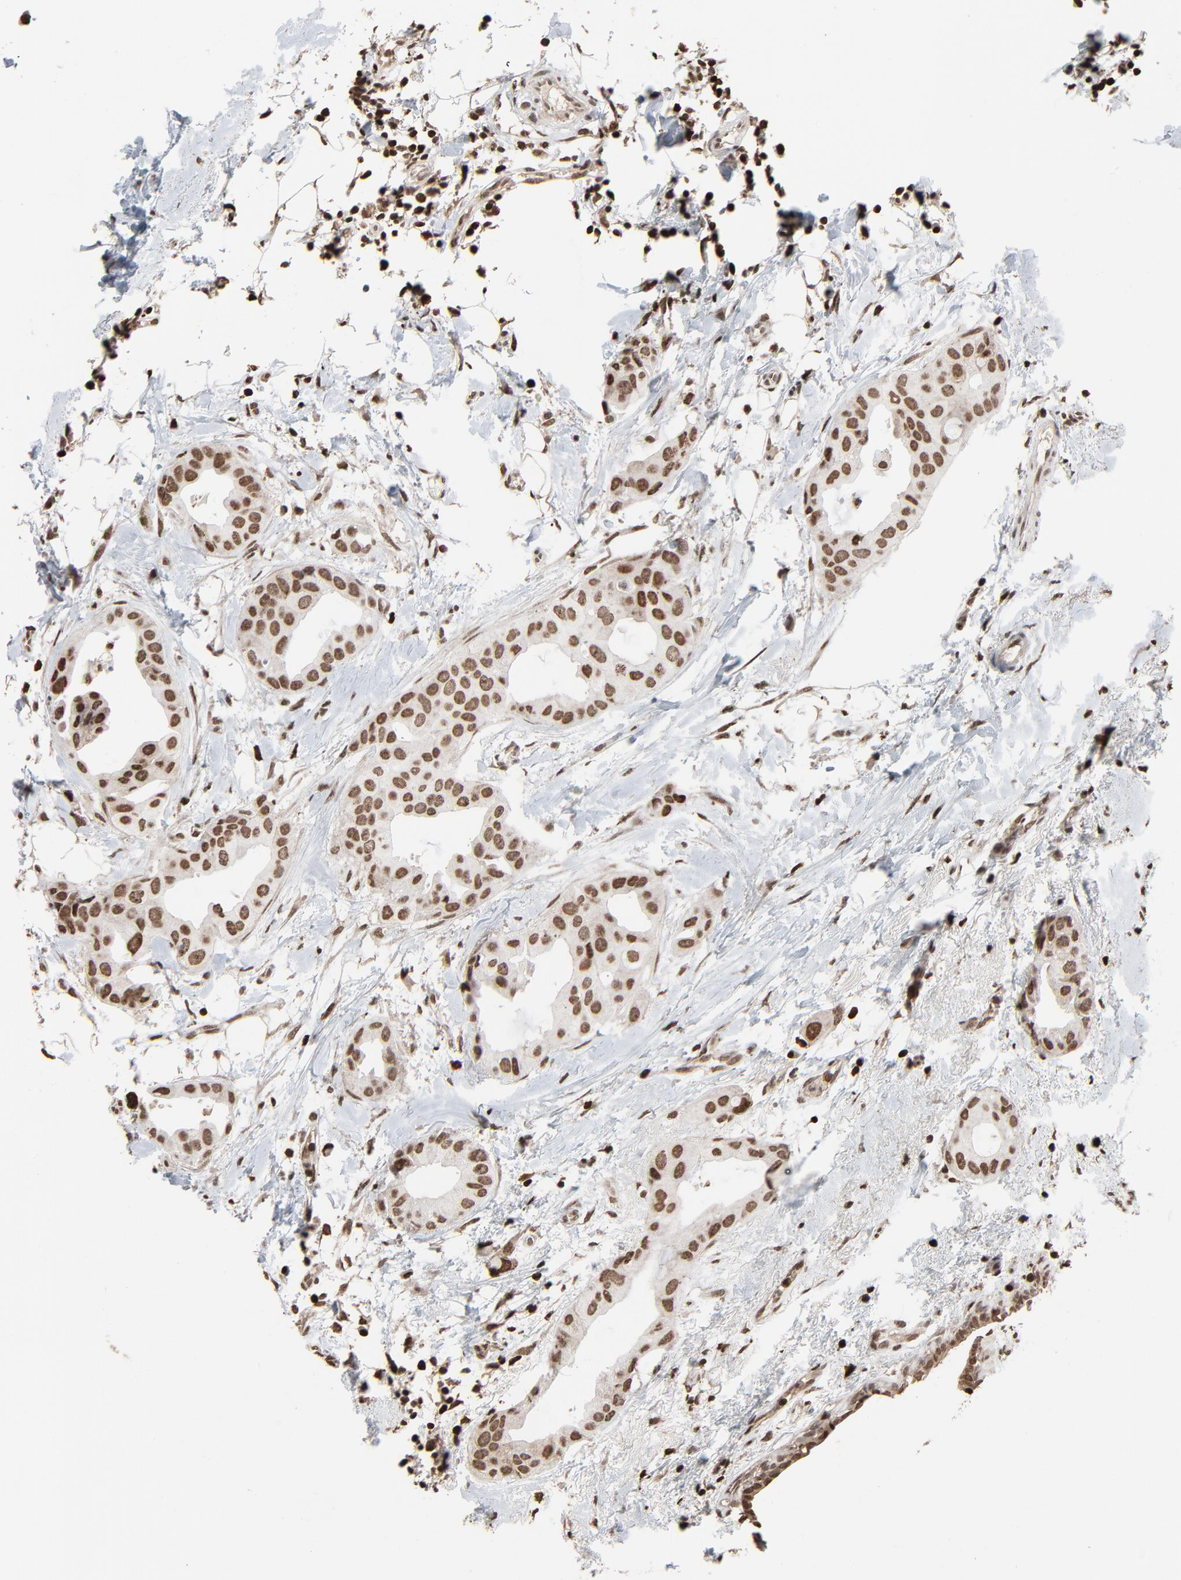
{"staining": {"intensity": "moderate", "quantity": ">75%", "location": "nuclear"}, "tissue": "breast cancer", "cell_type": "Tumor cells", "image_type": "cancer", "snomed": [{"axis": "morphology", "description": "Duct carcinoma"}, {"axis": "topography", "description": "Breast"}], "caption": "An immunohistochemistry (IHC) image of neoplastic tissue is shown. Protein staining in brown labels moderate nuclear positivity in breast infiltrating ductal carcinoma within tumor cells.", "gene": "RPS6KA3", "patient": {"sex": "female", "age": 40}}